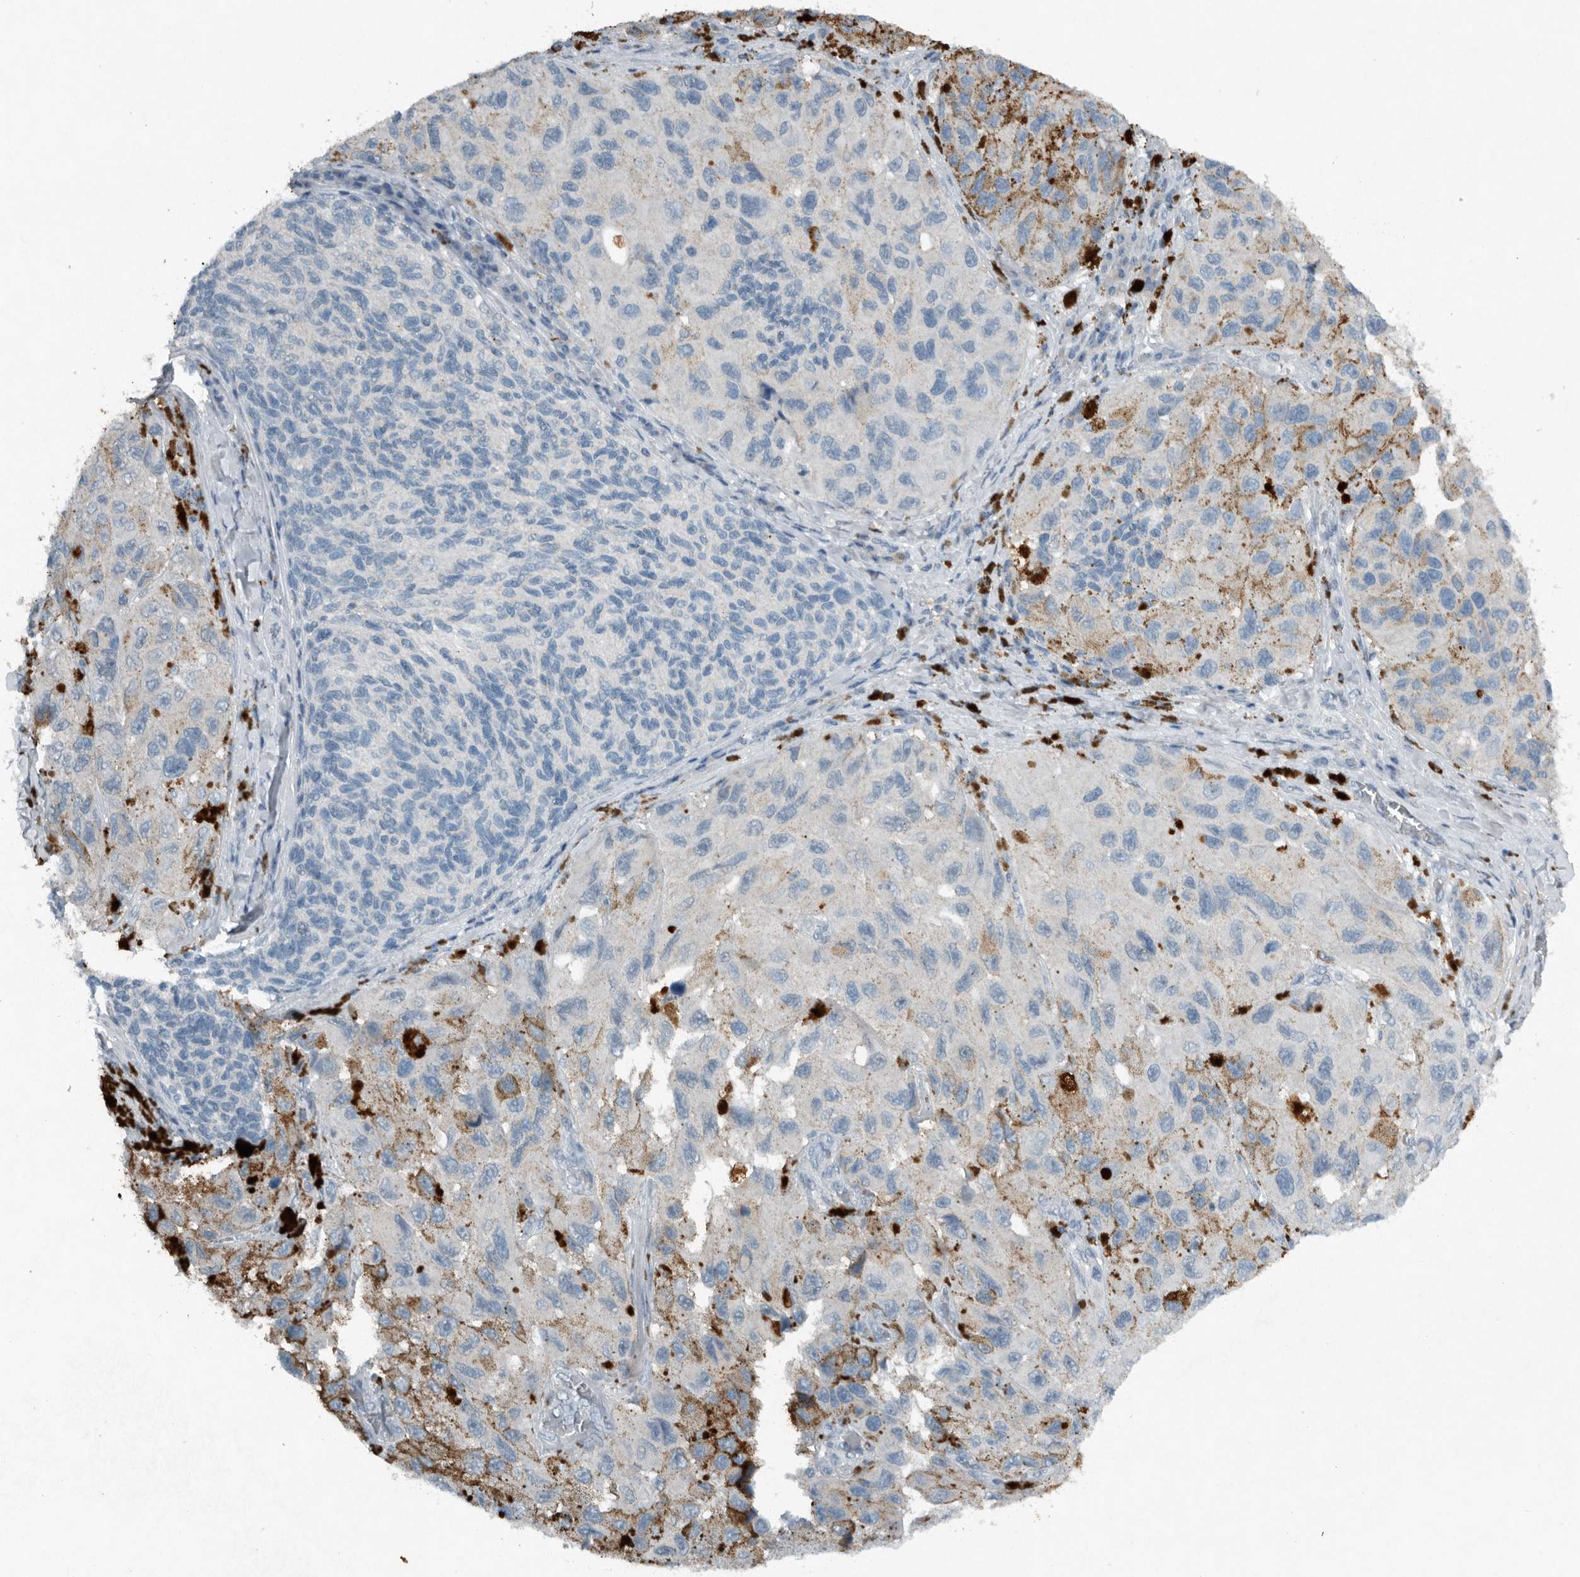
{"staining": {"intensity": "negative", "quantity": "none", "location": "none"}, "tissue": "melanoma", "cell_type": "Tumor cells", "image_type": "cancer", "snomed": [{"axis": "morphology", "description": "Malignant melanoma, NOS"}, {"axis": "topography", "description": "Skin"}], "caption": "The histopathology image displays no staining of tumor cells in malignant melanoma.", "gene": "IL20", "patient": {"sex": "female", "age": 73}}